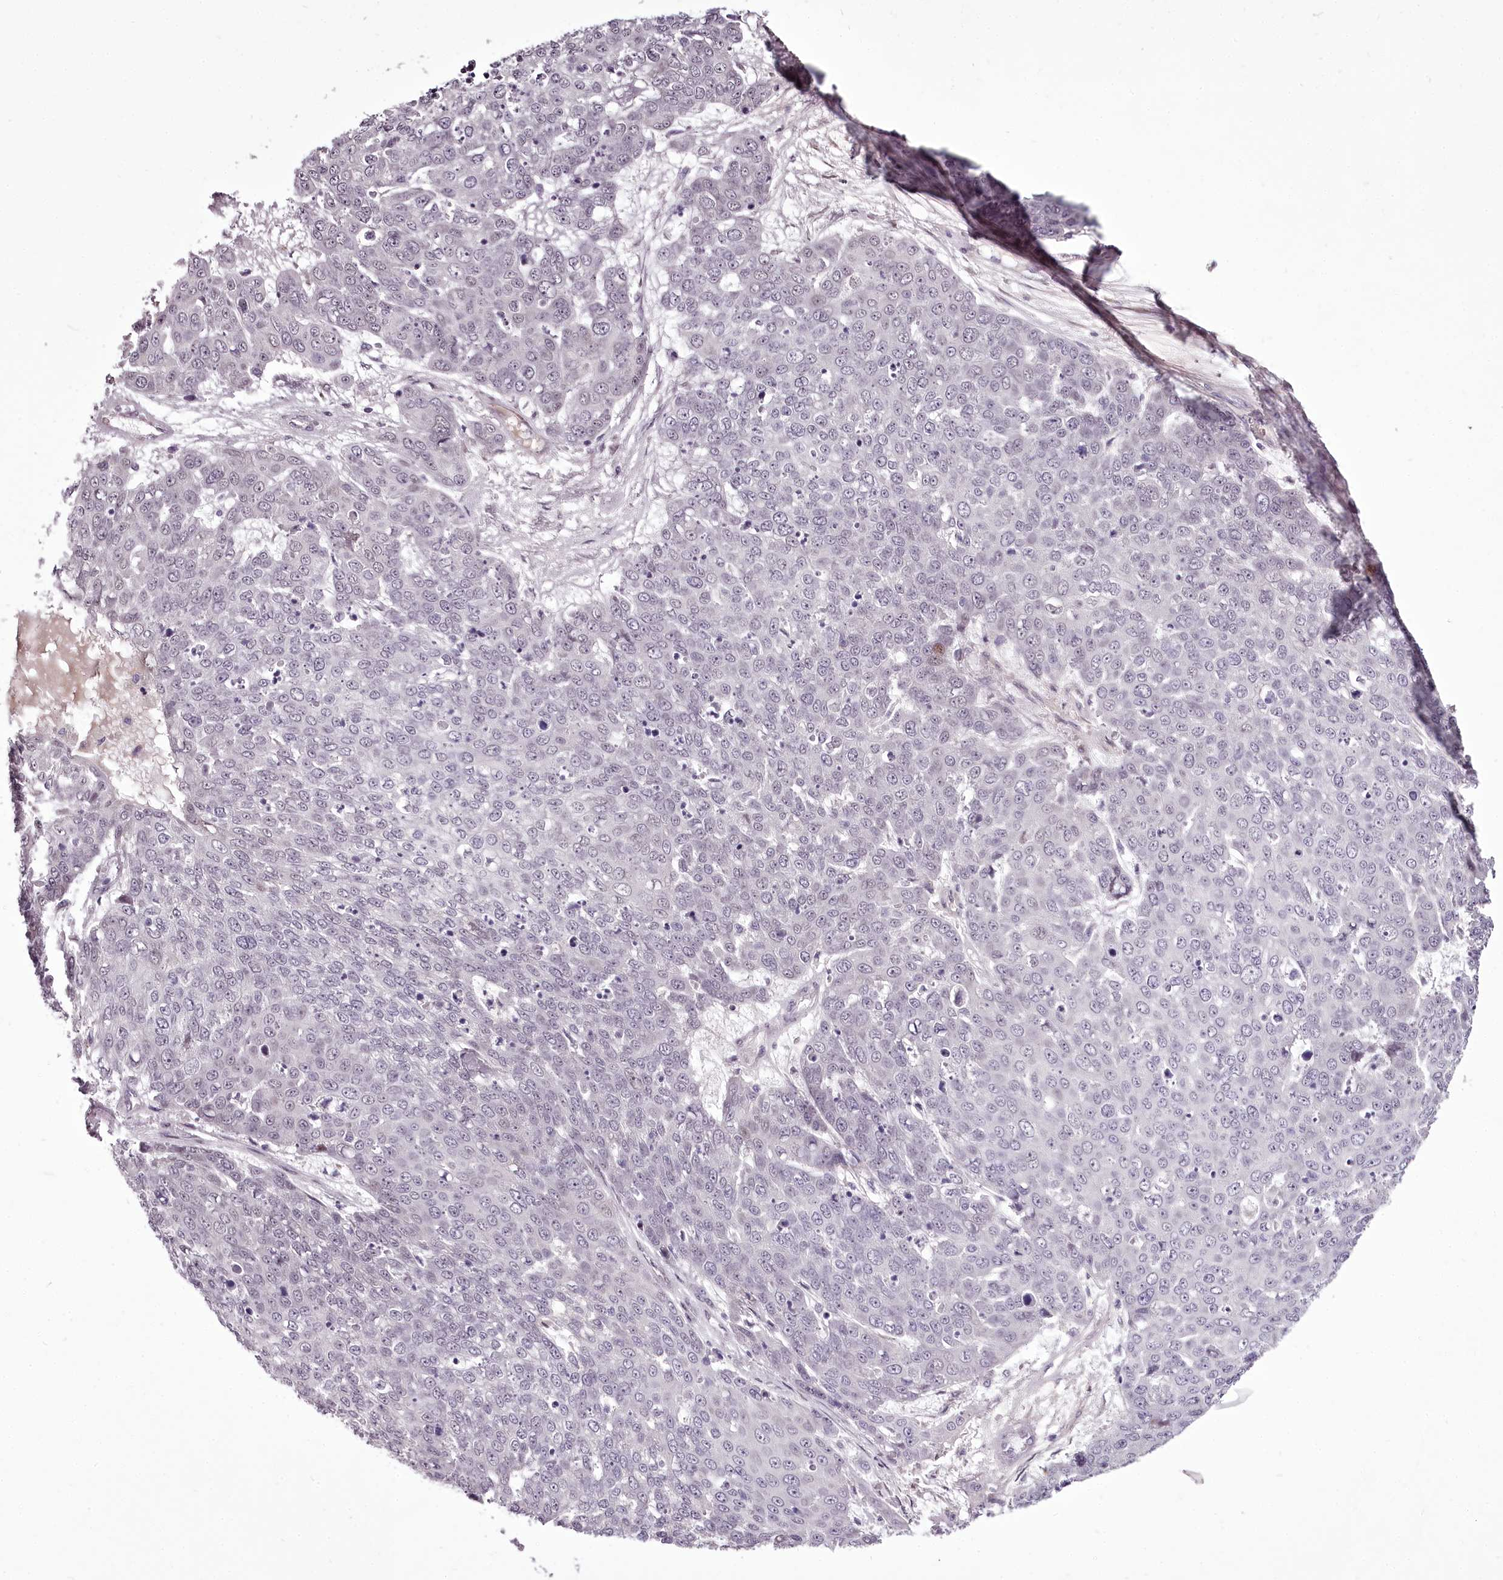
{"staining": {"intensity": "negative", "quantity": "none", "location": "none"}, "tissue": "skin cancer", "cell_type": "Tumor cells", "image_type": "cancer", "snomed": [{"axis": "morphology", "description": "Squamous cell carcinoma, NOS"}, {"axis": "topography", "description": "Skin"}], "caption": "Skin cancer was stained to show a protein in brown. There is no significant staining in tumor cells.", "gene": "C1orf56", "patient": {"sex": "male", "age": 71}}